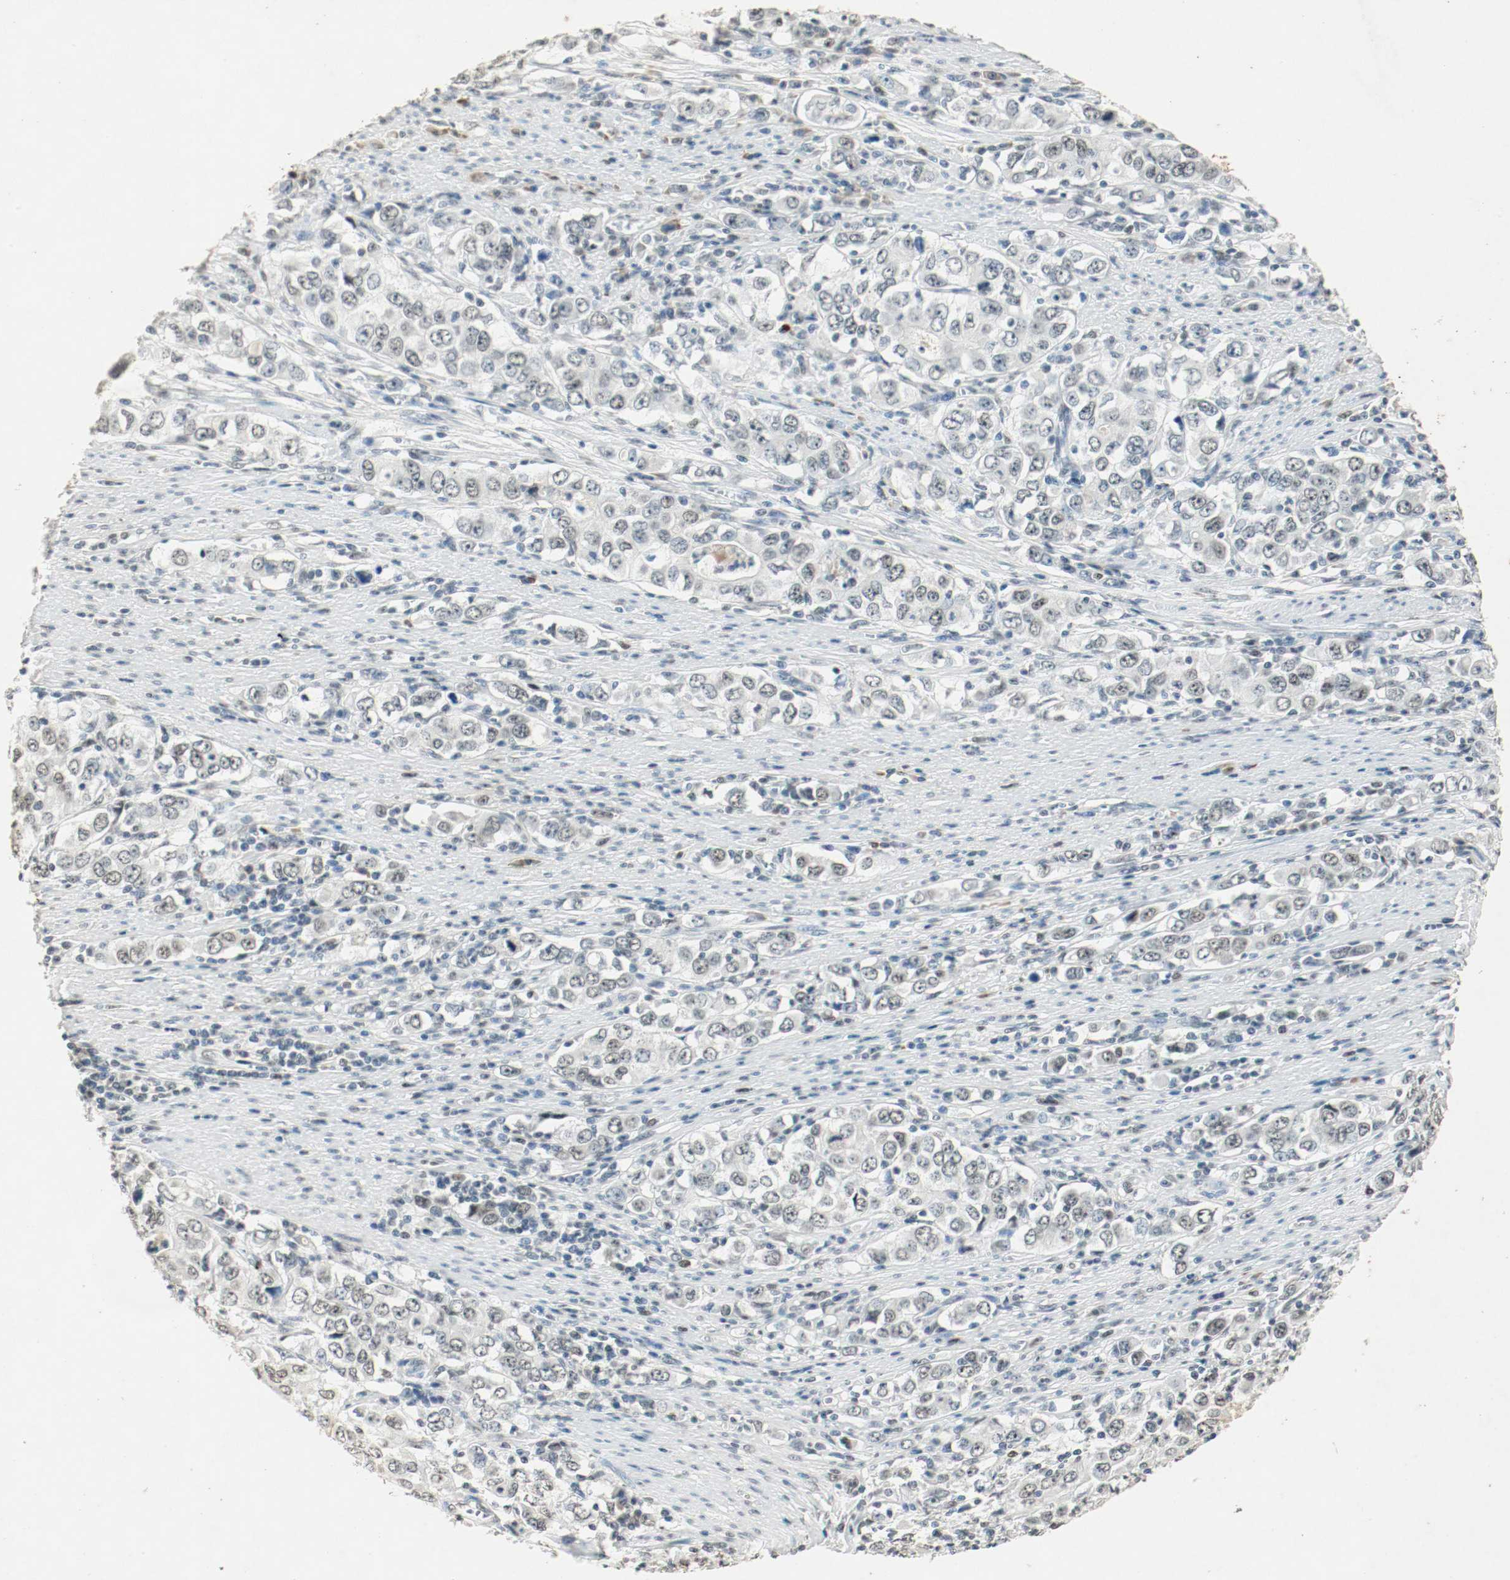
{"staining": {"intensity": "weak", "quantity": ">75%", "location": "nuclear"}, "tissue": "stomach cancer", "cell_type": "Tumor cells", "image_type": "cancer", "snomed": [{"axis": "morphology", "description": "Adenocarcinoma, NOS"}, {"axis": "topography", "description": "Stomach, lower"}], "caption": "Protein staining shows weak nuclear staining in approximately >75% of tumor cells in adenocarcinoma (stomach).", "gene": "DNMT1", "patient": {"sex": "female", "age": 72}}